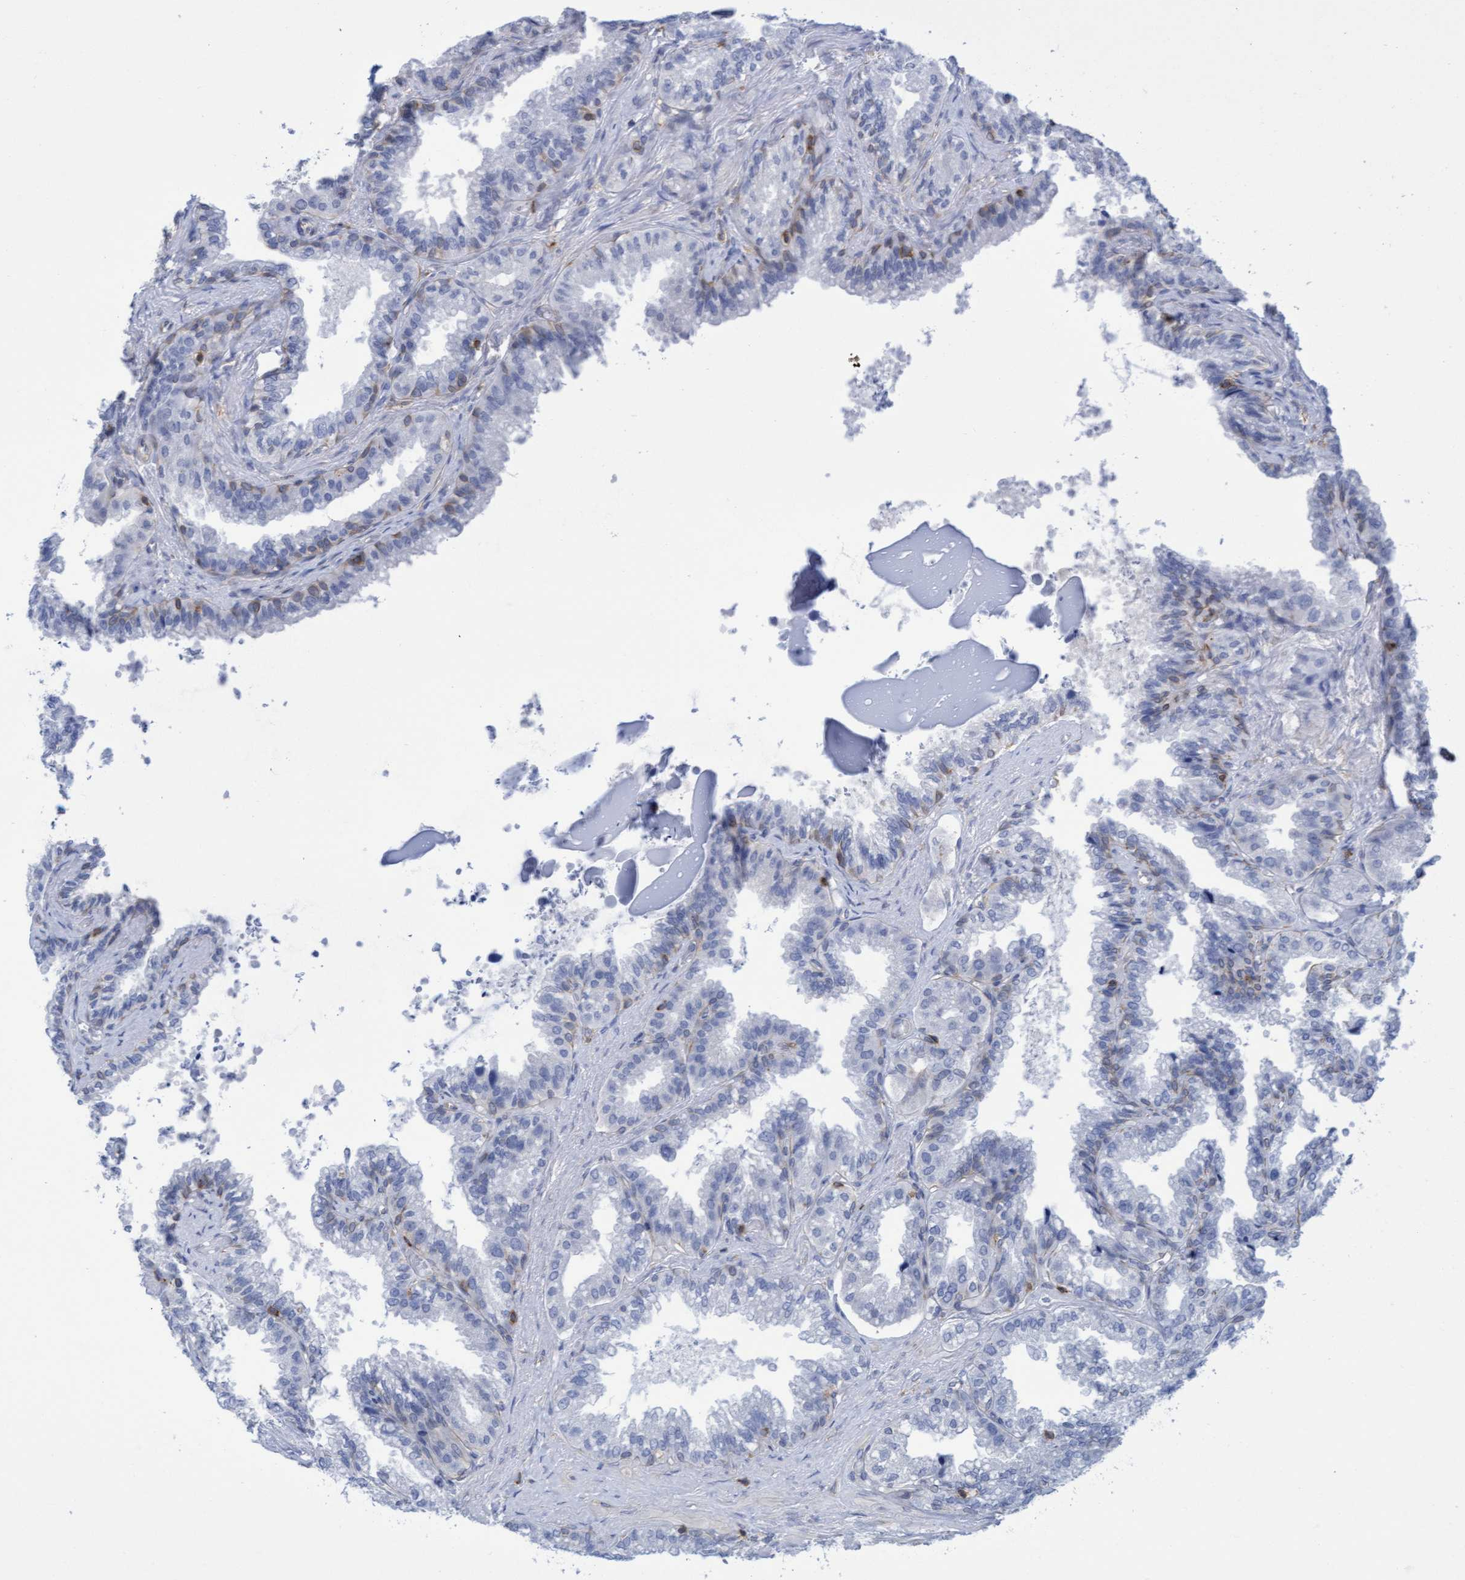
{"staining": {"intensity": "negative", "quantity": "none", "location": "none"}, "tissue": "seminal vesicle", "cell_type": "Glandular cells", "image_type": "normal", "snomed": [{"axis": "morphology", "description": "Normal tissue, NOS"}, {"axis": "topography", "description": "Seminal veicle"}], "caption": "Unremarkable seminal vesicle was stained to show a protein in brown. There is no significant staining in glandular cells. (DAB IHC visualized using brightfield microscopy, high magnification).", "gene": "FNBP1", "patient": {"sex": "male", "age": 46}}